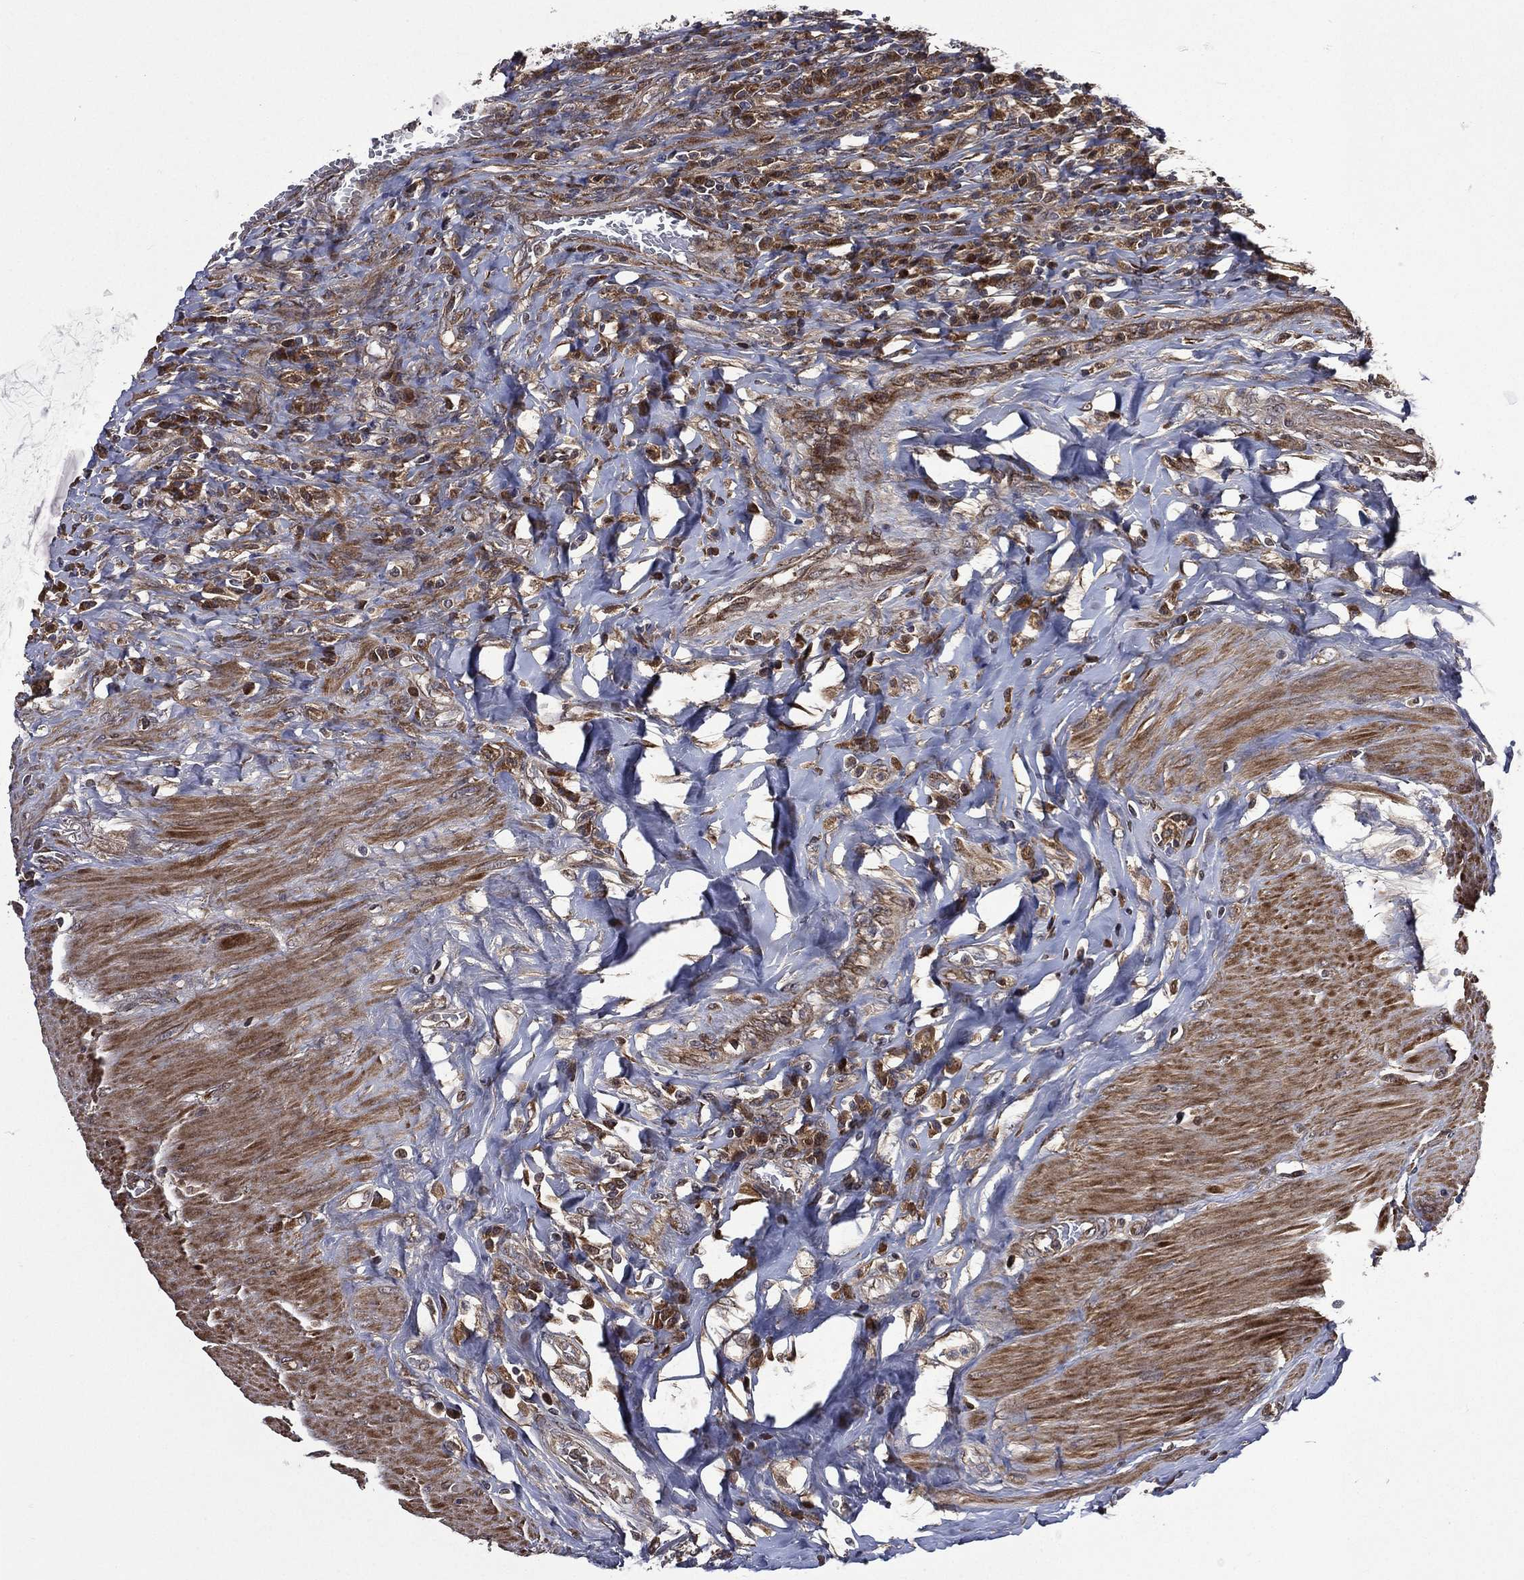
{"staining": {"intensity": "strong", "quantity": ">75%", "location": "cytoplasmic/membranous,nuclear"}, "tissue": "colorectal cancer", "cell_type": "Tumor cells", "image_type": "cancer", "snomed": [{"axis": "morphology", "description": "Adenocarcinoma, NOS"}, {"axis": "topography", "description": "Colon"}], "caption": "Protein expression analysis of human colorectal adenocarcinoma reveals strong cytoplasmic/membranous and nuclear staining in approximately >75% of tumor cells.", "gene": "RAB11FIP4", "patient": {"sex": "female", "age": 86}}